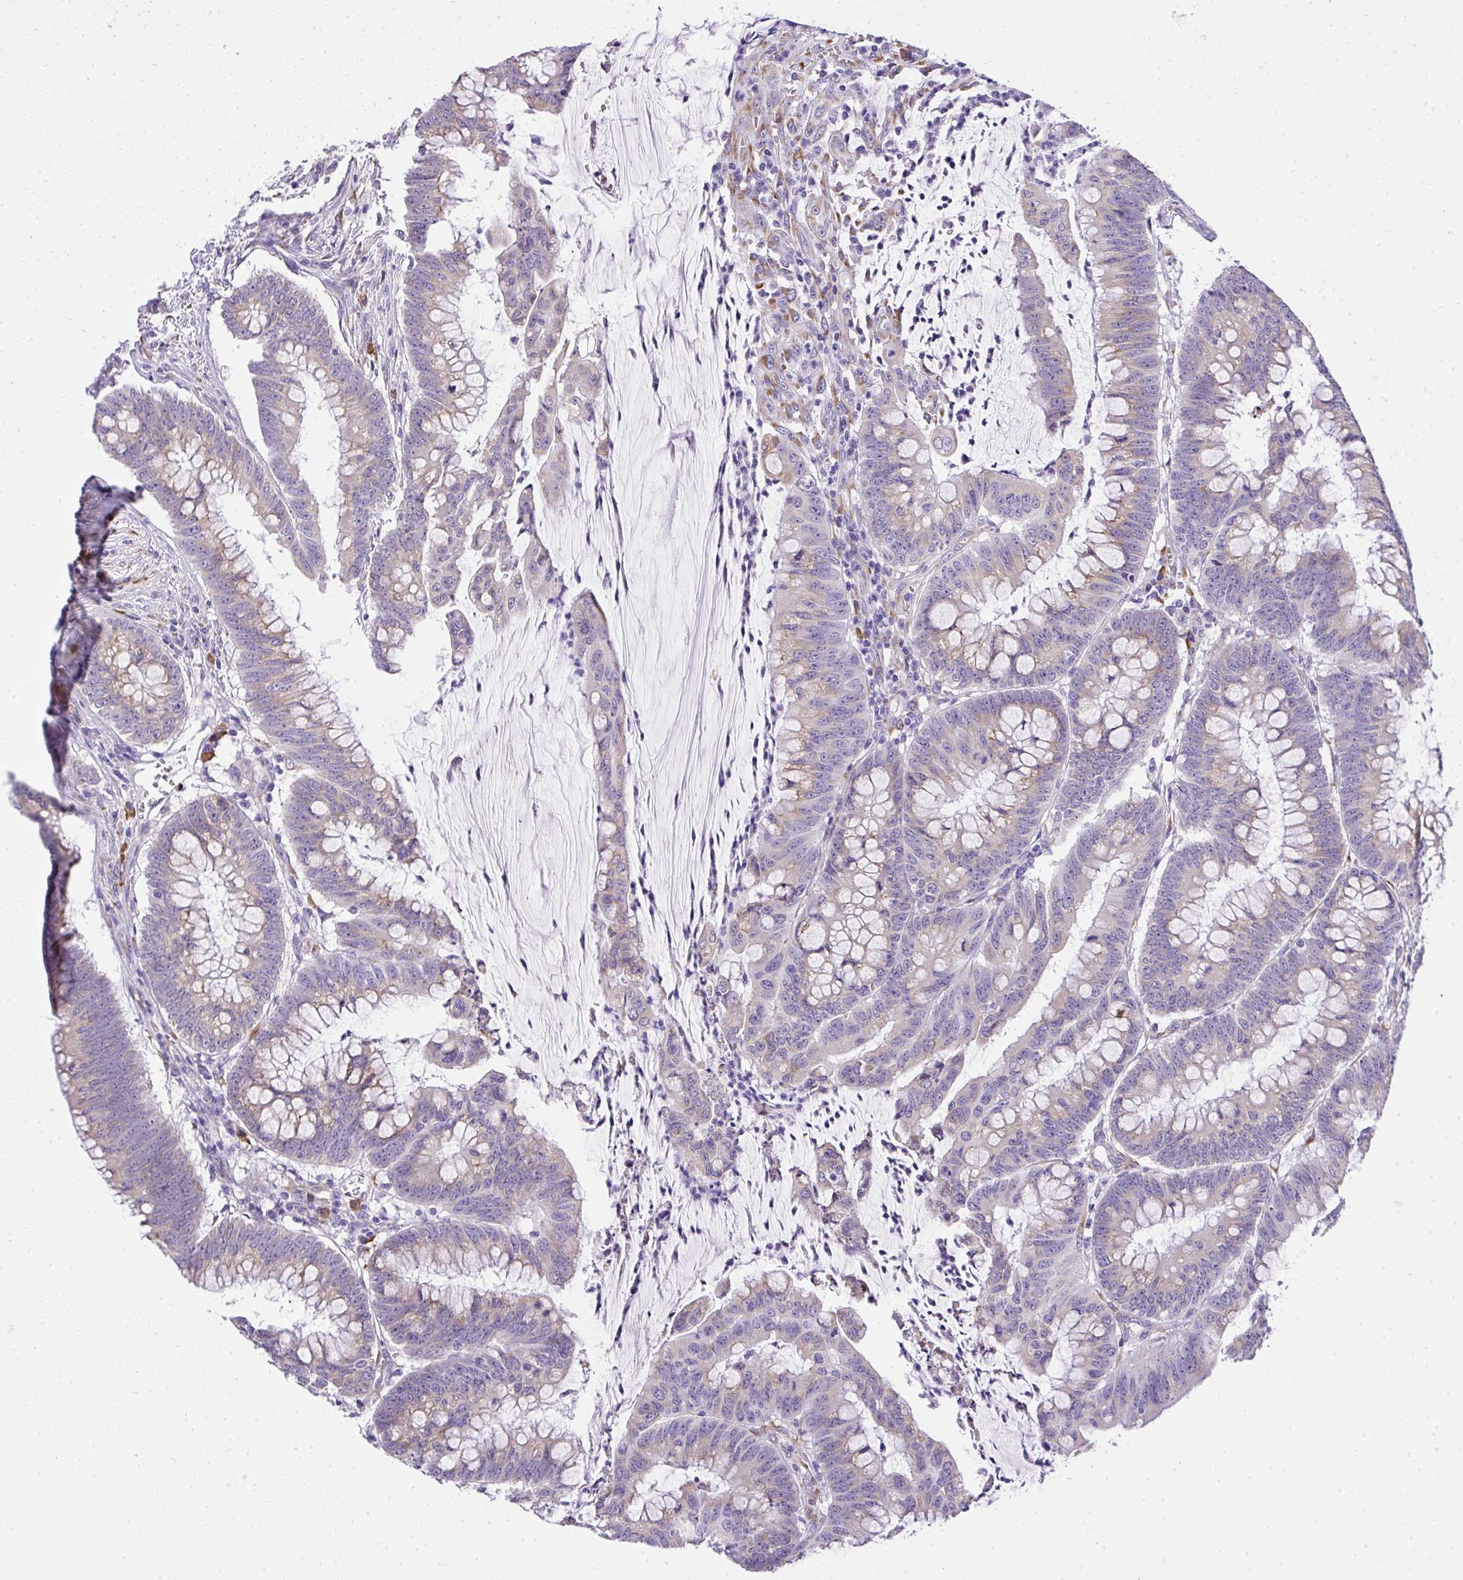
{"staining": {"intensity": "weak", "quantity": "25%-75%", "location": "cytoplasmic/membranous"}, "tissue": "colorectal cancer", "cell_type": "Tumor cells", "image_type": "cancer", "snomed": [{"axis": "morphology", "description": "Adenocarcinoma, NOS"}, {"axis": "topography", "description": "Colon"}], "caption": "Adenocarcinoma (colorectal) tissue demonstrates weak cytoplasmic/membranous positivity in approximately 25%-75% of tumor cells, visualized by immunohistochemistry. The staining was performed using DAB (3,3'-diaminobenzidine), with brown indicating positive protein expression. Nuclei are stained blue with hematoxylin.", "gene": "ADRA2C", "patient": {"sex": "male", "age": 62}}